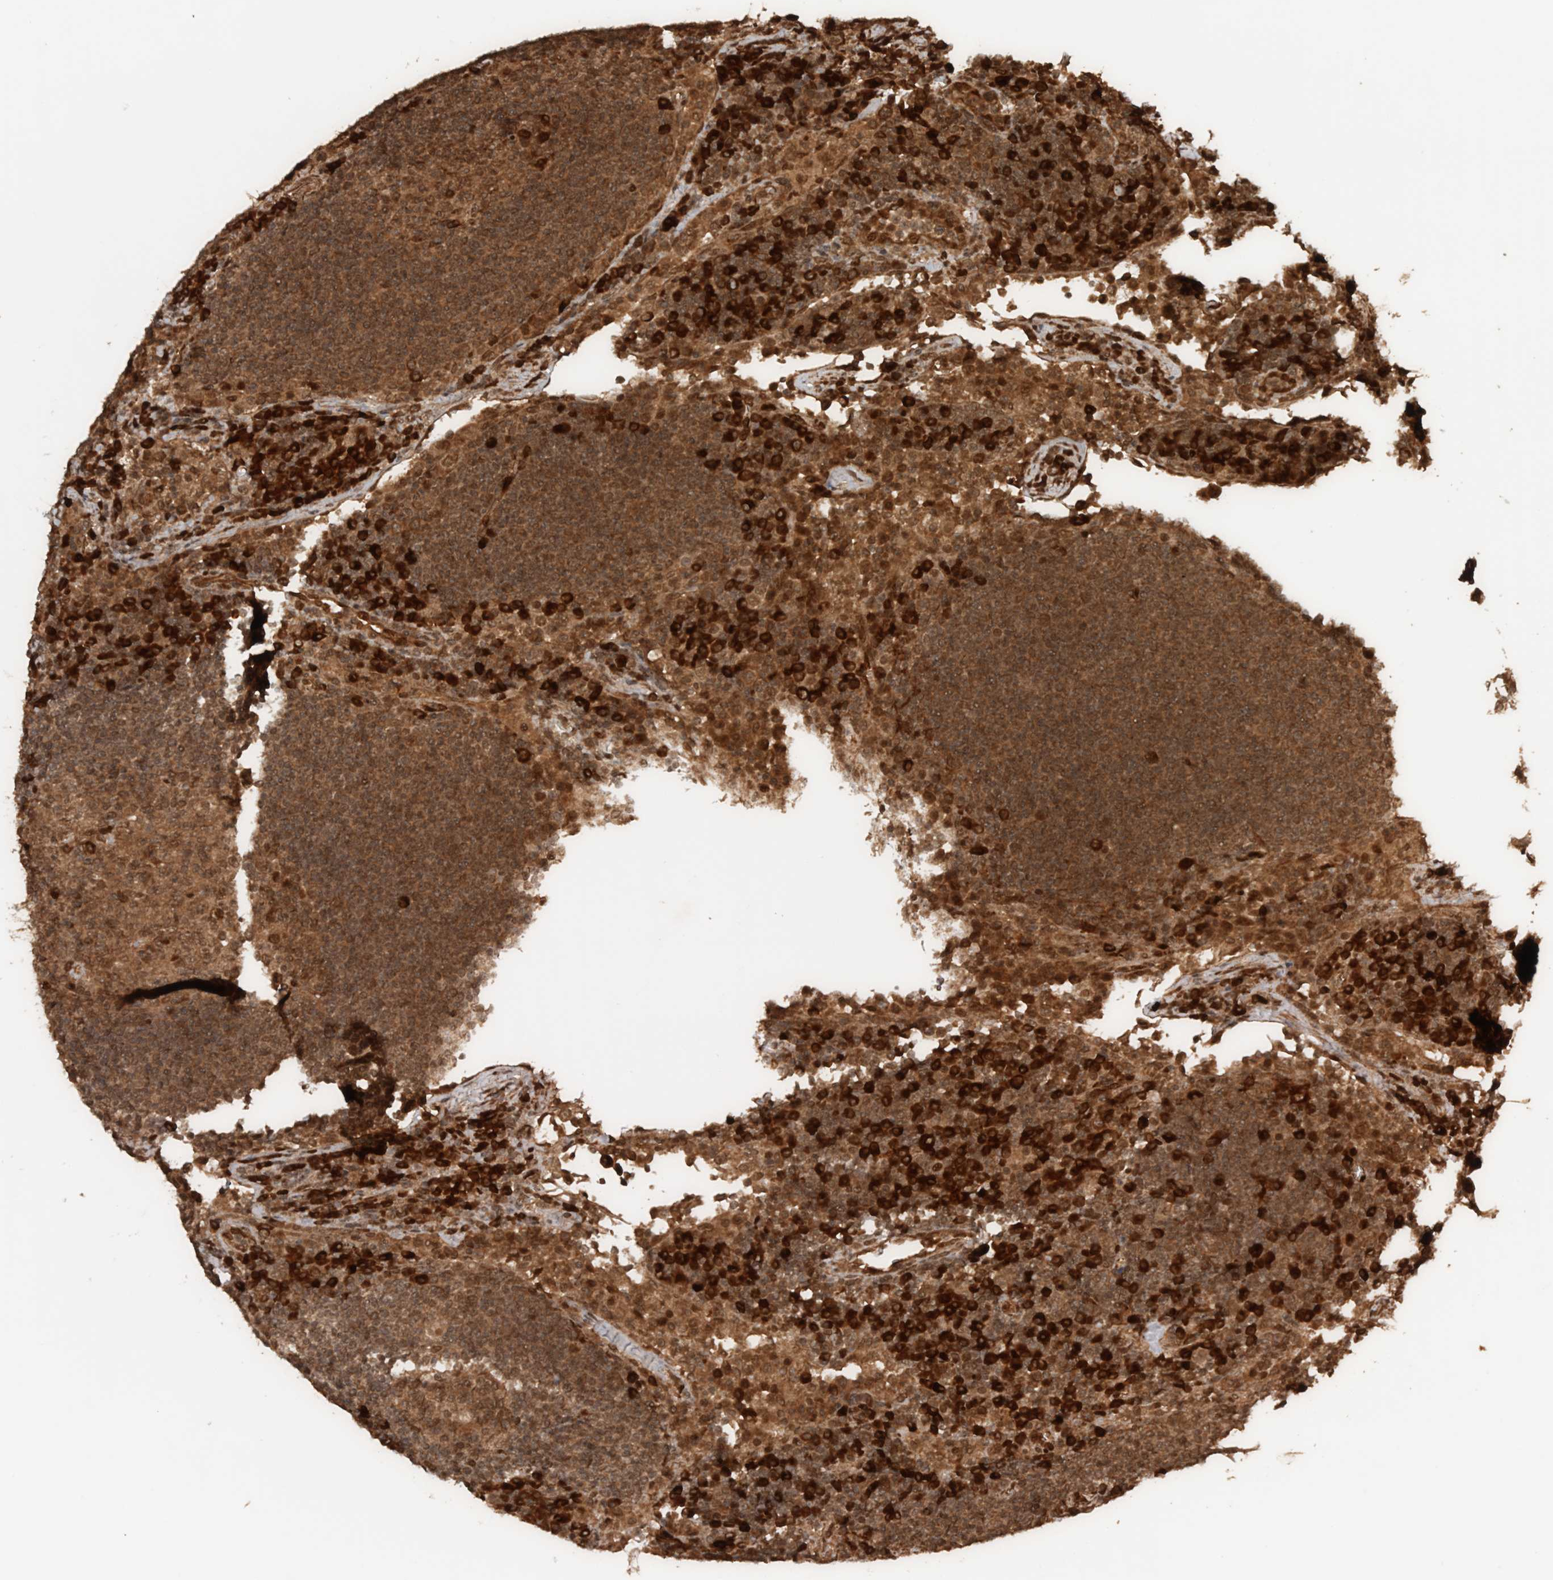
{"staining": {"intensity": "moderate", "quantity": ">75%", "location": "cytoplasmic/membranous"}, "tissue": "lymph node", "cell_type": "Germinal center cells", "image_type": "normal", "snomed": [{"axis": "morphology", "description": "Normal tissue, NOS"}, {"axis": "topography", "description": "Lymph node"}], "caption": "Immunohistochemical staining of benign lymph node reveals moderate cytoplasmic/membranous protein positivity in approximately >75% of germinal center cells.", "gene": "CNTROB", "patient": {"sex": "female", "age": 53}}